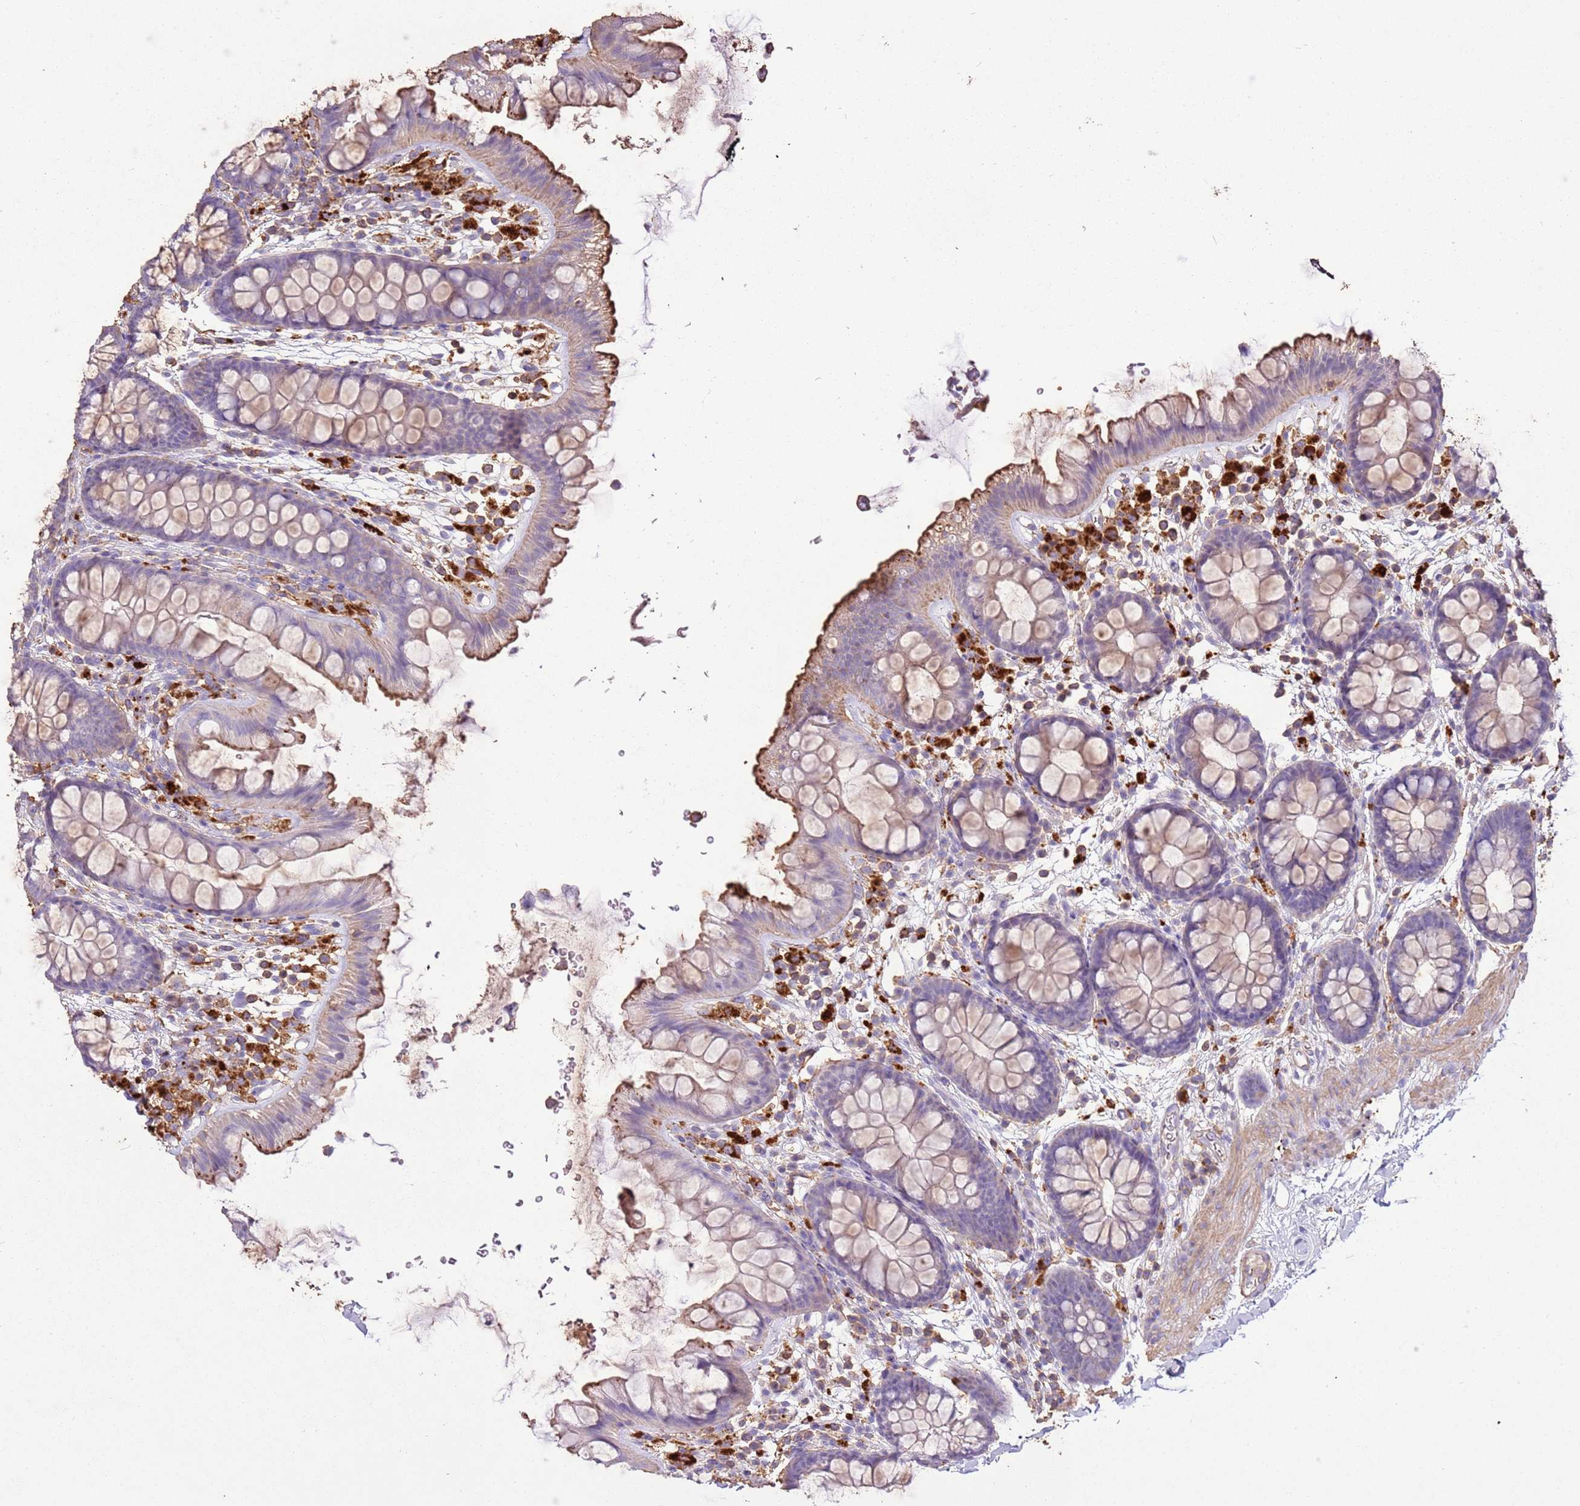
{"staining": {"intensity": "moderate", "quantity": ">75%", "location": "cytoplasmic/membranous"}, "tissue": "colon", "cell_type": "Endothelial cells", "image_type": "normal", "snomed": [{"axis": "morphology", "description": "Normal tissue, NOS"}, {"axis": "topography", "description": "Colon"}], "caption": "An IHC image of benign tissue is shown. Protein staining in brown labels moderate cytoplasmic/membranous positivity in colon within endothelial cells. Ihc stains the protein of interest in brown and the nuclei are stained blue.", "gene": "ARL10", "patient": {"sex": "female", "age": 62}}